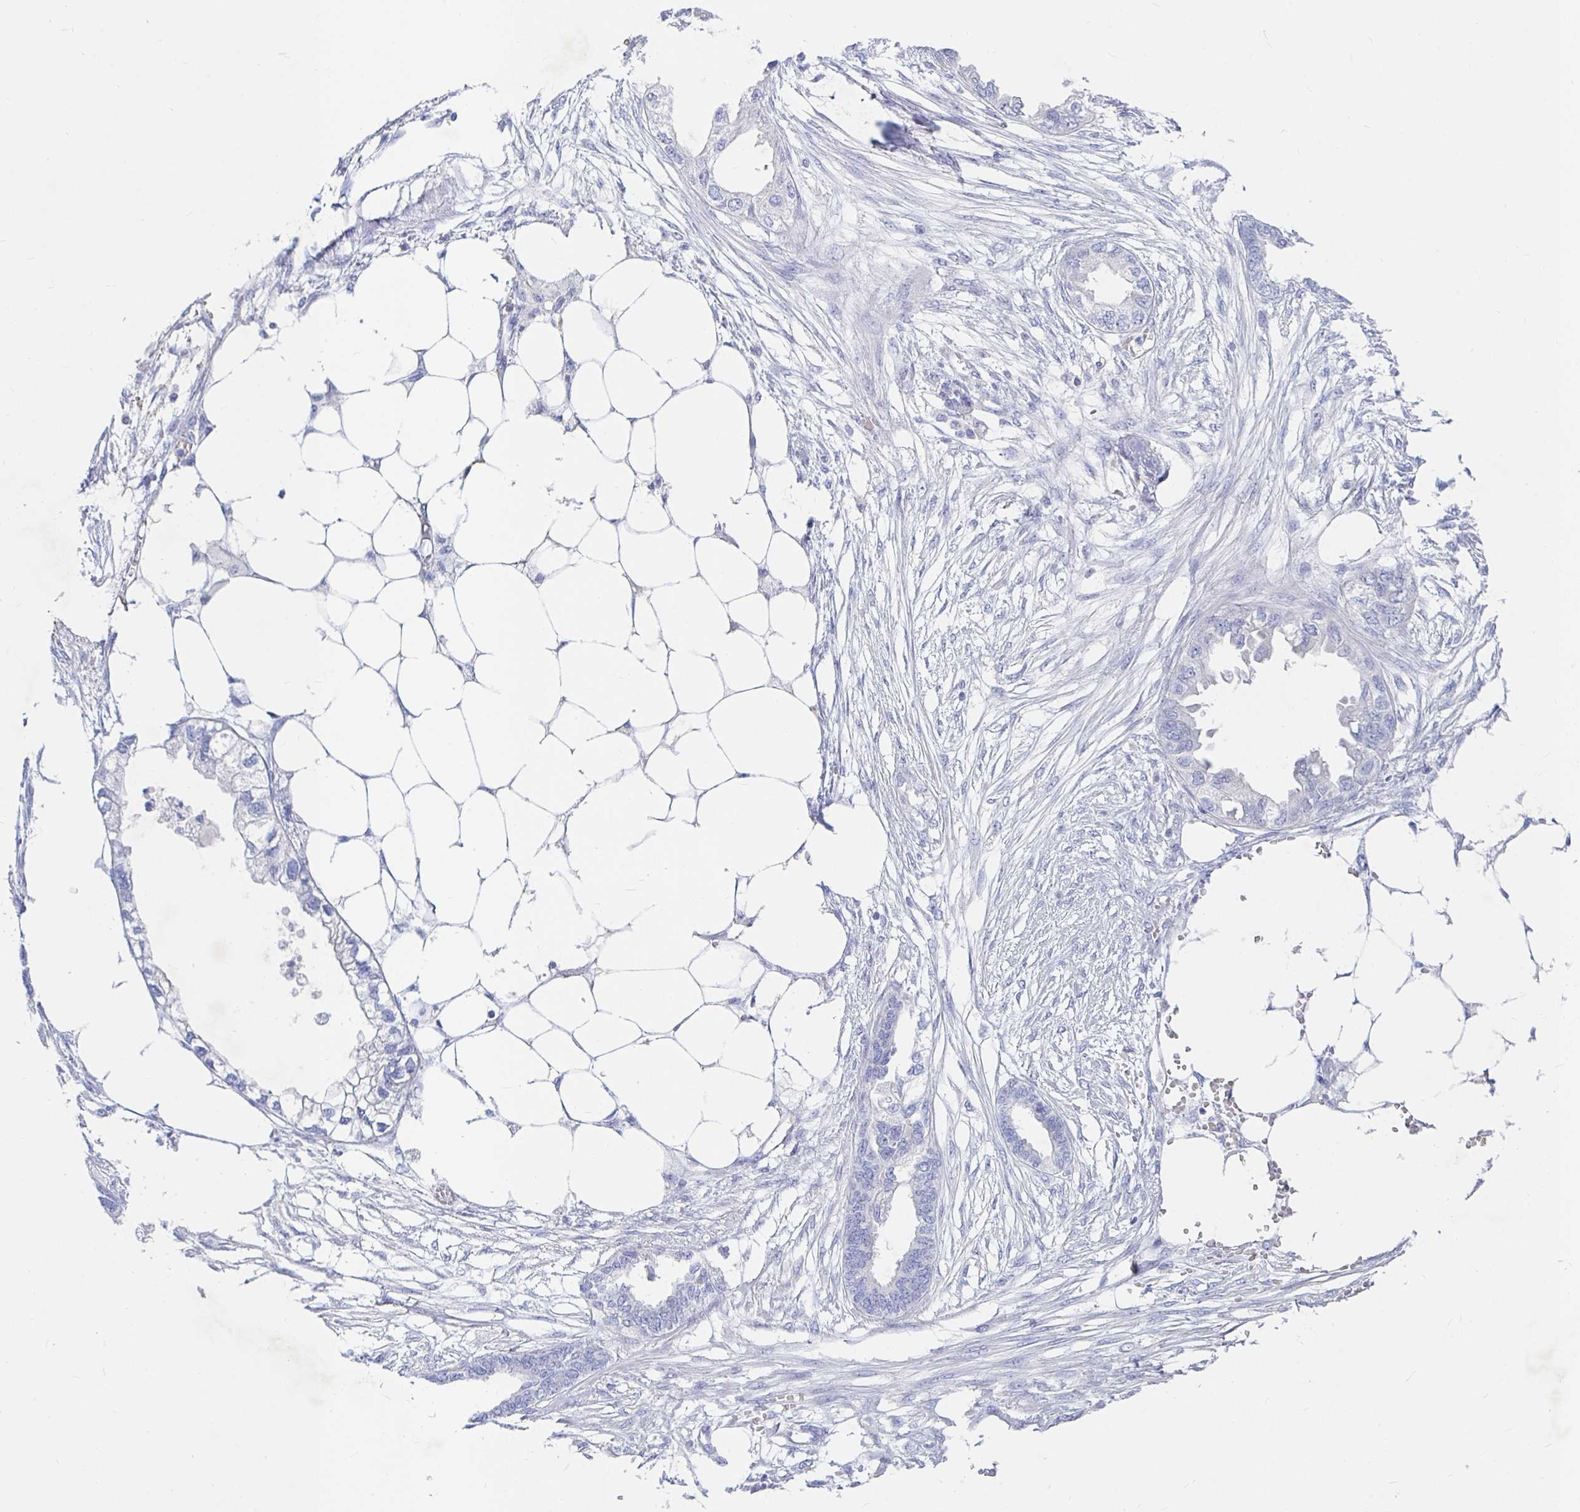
{"staining": {"intensity": "negative", "quantity": "none", "location": "none"}, "tissue": "endometrial cancer", "cell_type": "Tumor cells", "image_type": "cancer", "snomed": [{"axis": "morphology", "description": "Adenocarcinoma, NOS"}, {"axis": "morphology", "description": "Adenocarcinoma, metastatic, NOS"}, {"axis": "topography", "description": "Adipose tissue"}, {"axis": "topography", "description": "Endometrium"}], "caption": "DAB immunohistochemical staining of endometrial metastatic adenocarcinoma displays no significant positivity in tumor cells.", "gene": "NR2E1", "patient": {"sex": "female", "age": 67}}